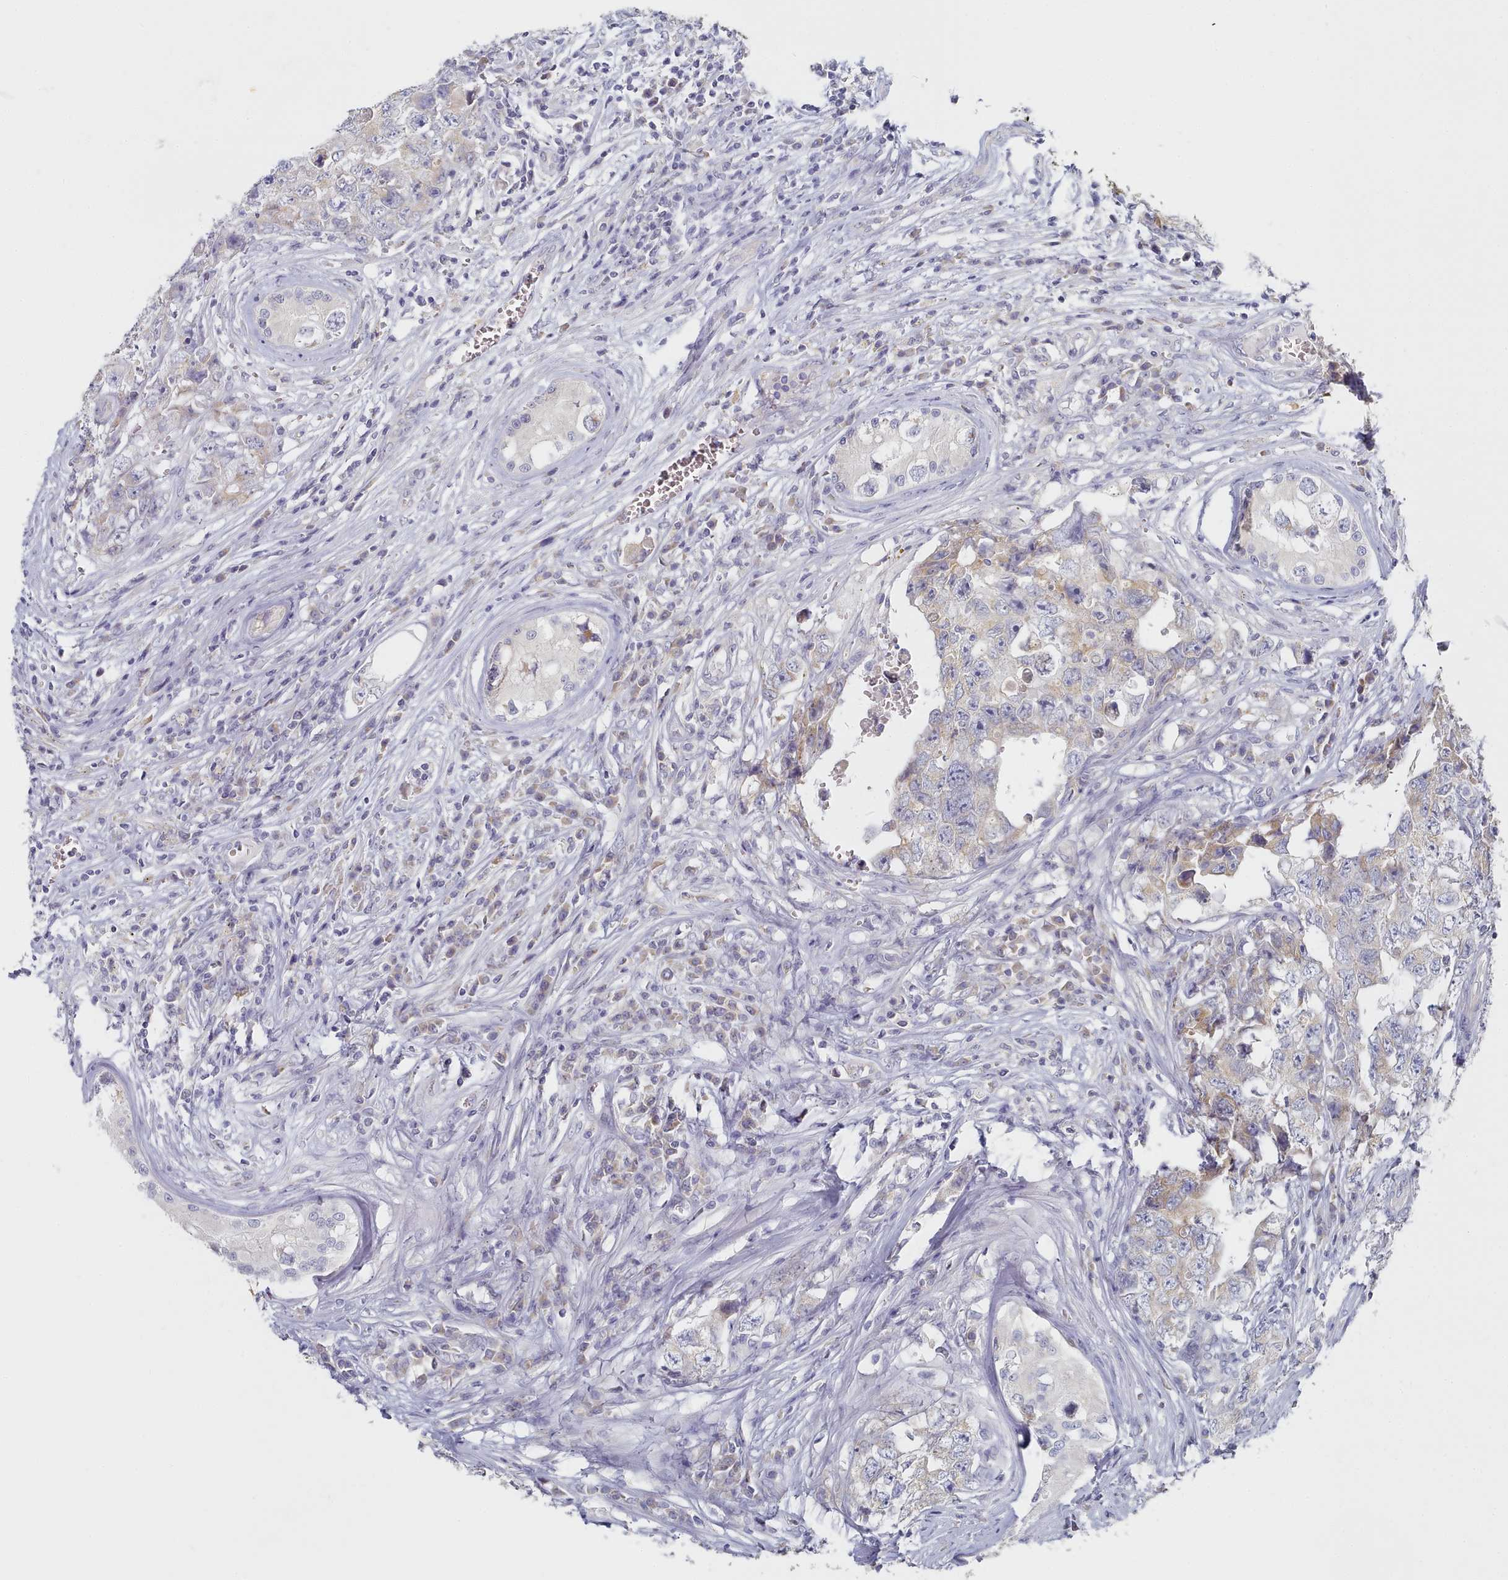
{"staining": {"intensity": "weak", "quantity": "25%-75%", "location": "cytoplasmic/membranous"}, "tissue": "testis cancer", "cell_type": "Tumor cells", "image_type": "cancer", "snomed": [{"axis": "morphology", "description": "Carcinoma, Embryonal, NOS"}, {"axis": "topography", "description": "Testis"}], "caption": "About 25%-75% of tumor cells in human testis embryonal carcinoma display weak cytoplasmic/membranous protein staining as visualized by brown immunohistochemical staining.", "gene": "TYW1B", "patient": {"sex": "male", "age": 17}}